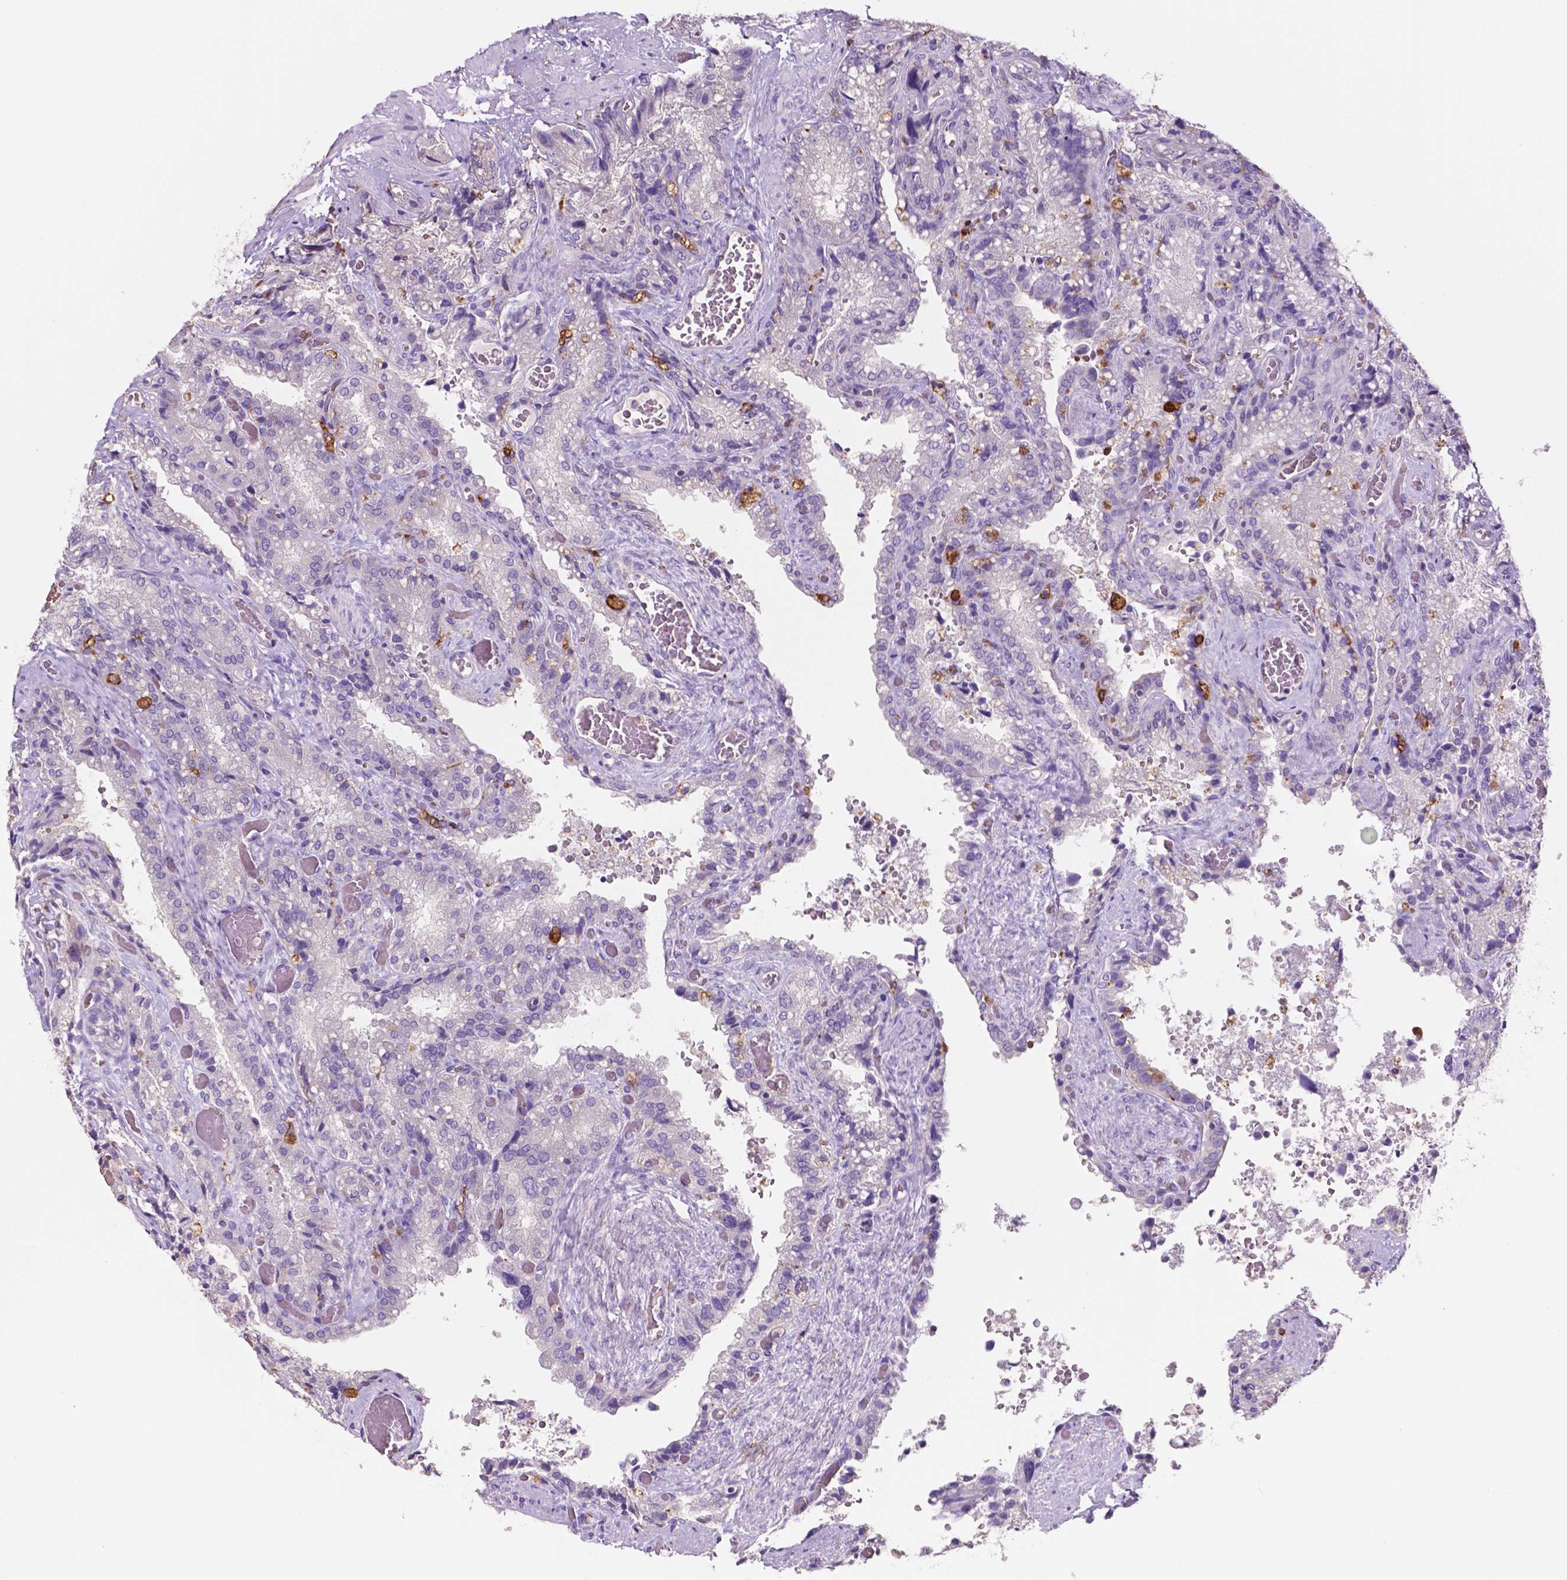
{"staining": {"intensity": "negative", "quantity": "none", "location": "none"}, "tissue": "seminal vesicle", "cell_type": "Glandular cells", "image_type": "normal", "snomed": [{"axis": "morphology", "description": "Normal tissue, NOS"}, {"axis": "topography", "description": "Seminal veicle"}], "caption": "Immunohistochemistry of benign seminal vesicle displays no expression in glandular cells.", "gene": "MKRN2OS", "patient": {"sex": "male", "age": 57}}